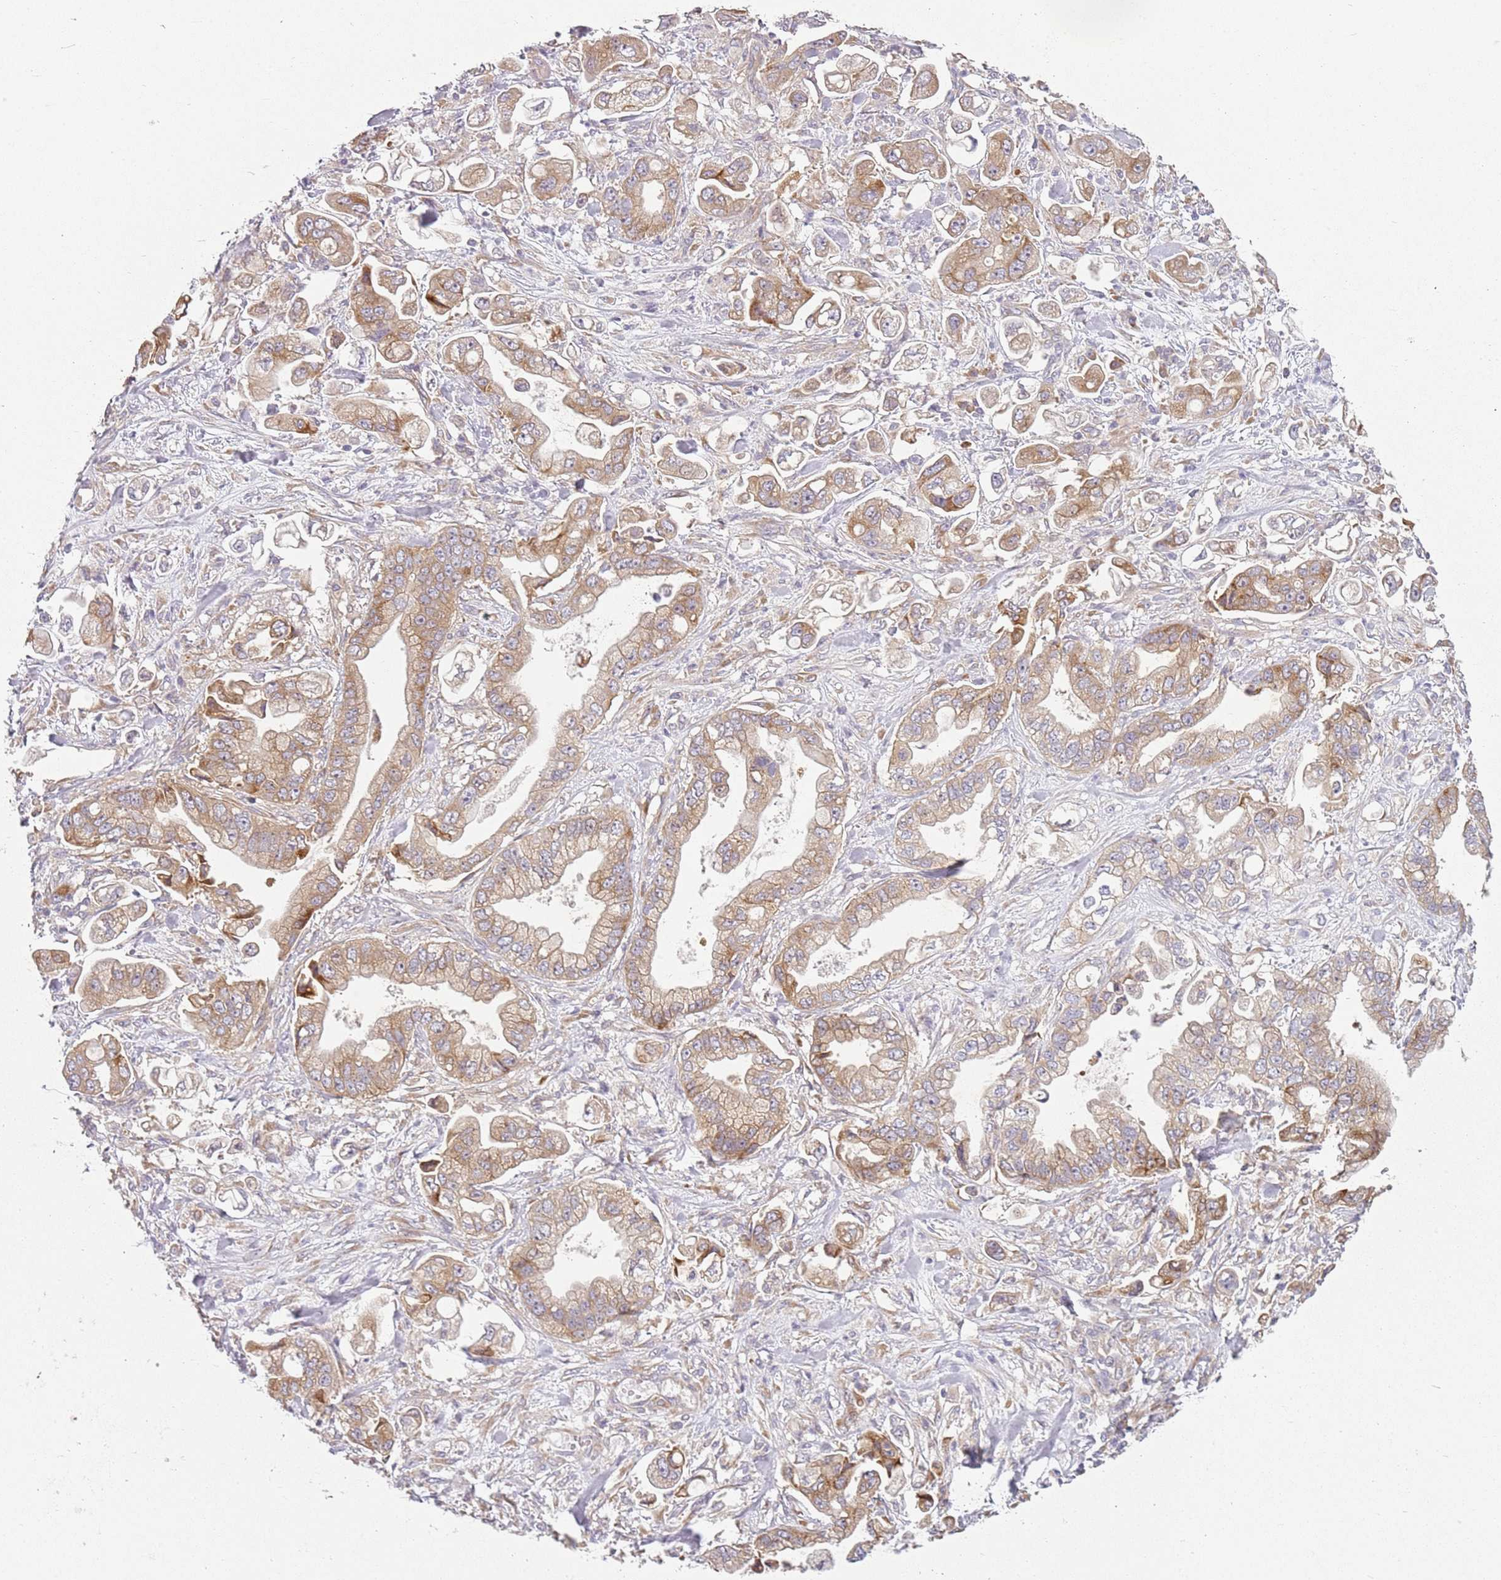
{"staining": {"intensity": "moderate", "quantity": ">75%", "location": "cytoplasmic/membranous"}, "tissue": "stomach cancer", "cell_type": "Tumor cells", "image_type": "cancer", "snomed": [{"axis": "morphology", "description": "Adenocarcinoma, NOS"}, {"axis": "topography", "description": "Stomach"}], "caption": "Stomach cancer (adenocarcinoma) stained with a protein marker shows moderate staining in tumor cells.", "gene": "RPS28", "patient": {"sex": "male", "age": 62}}